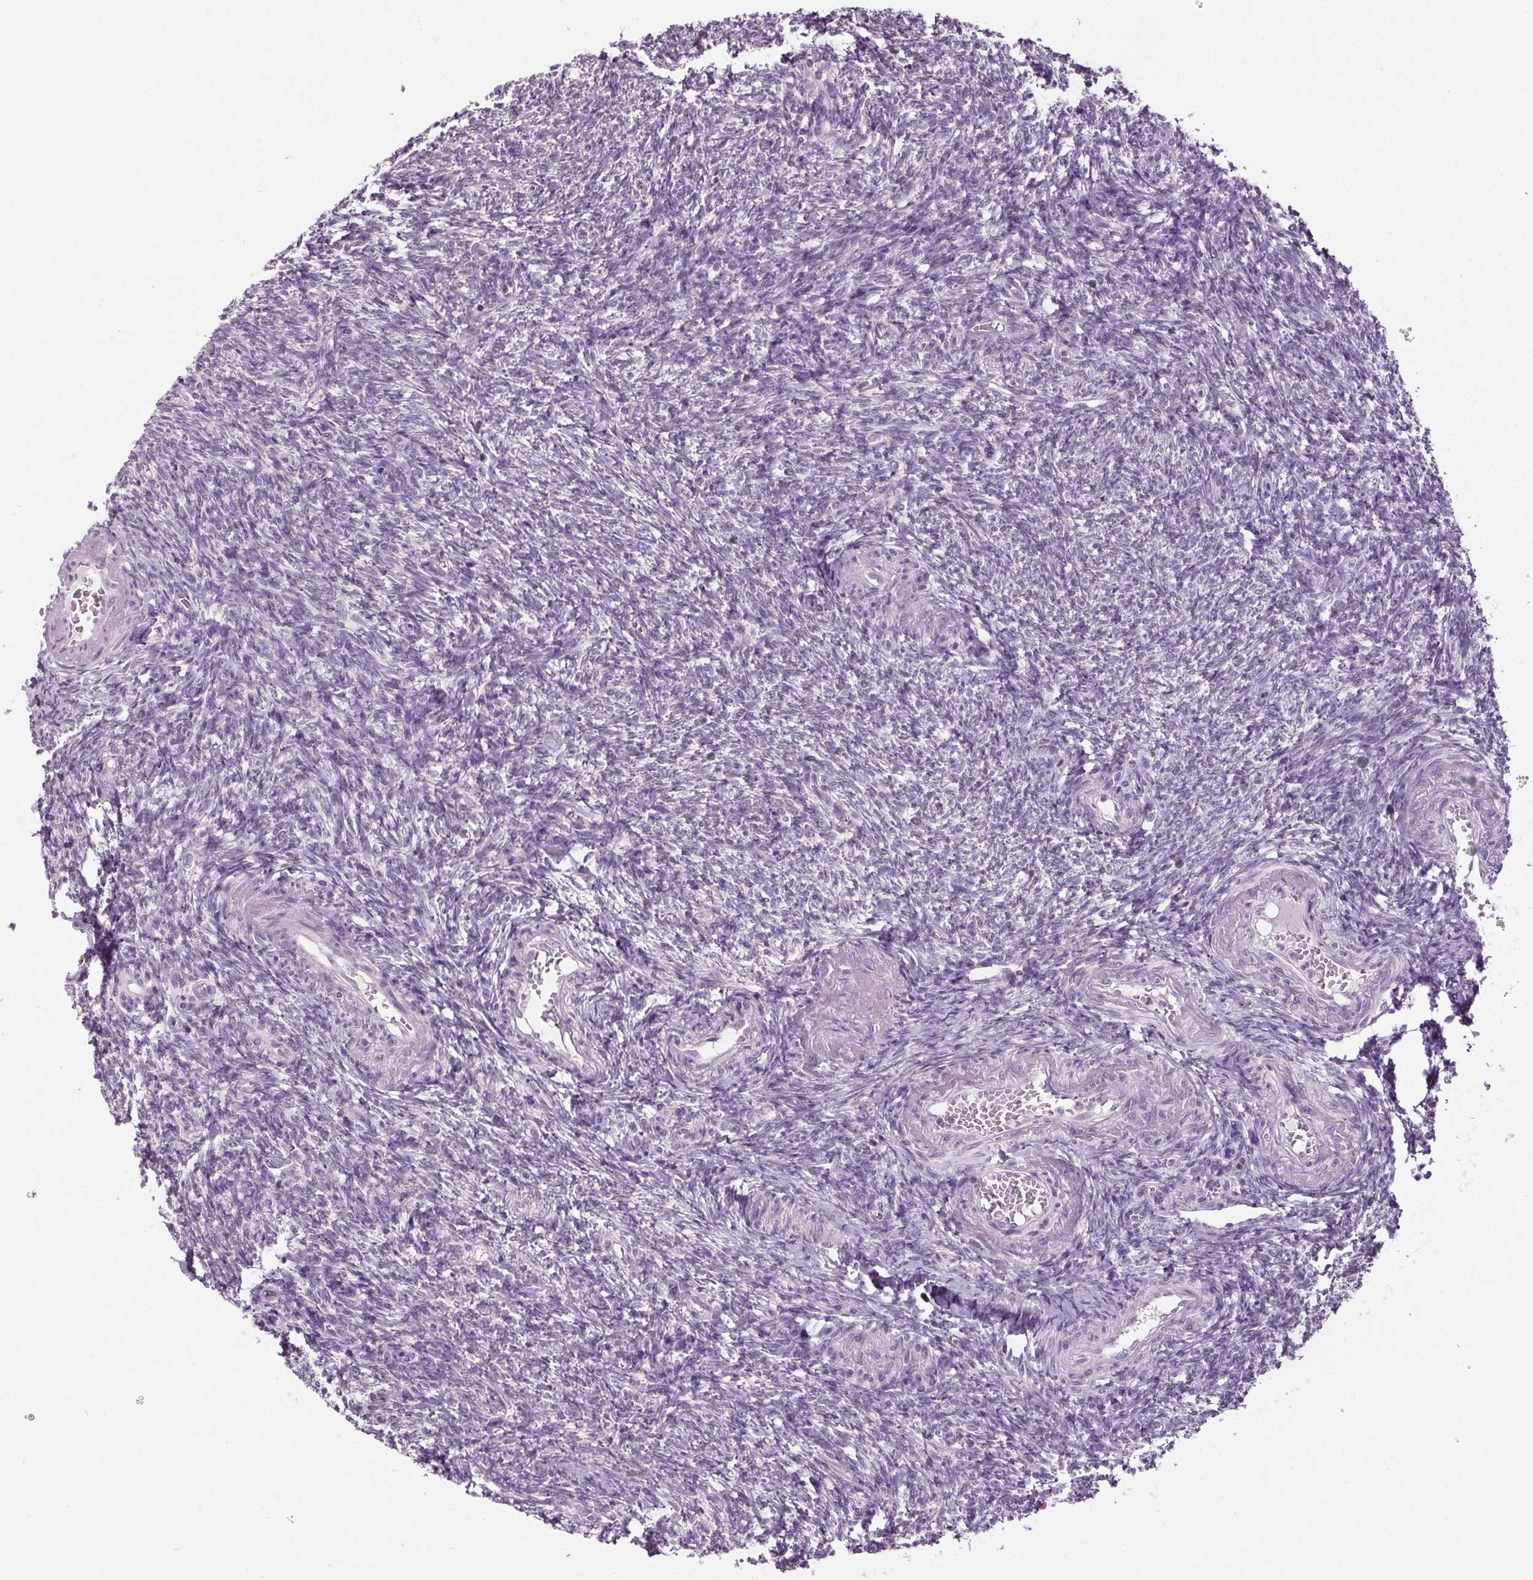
{"staining": {"intensity": "negative", "quantity": "none", "location": "none"}, "tissue": "ovary", "cell_type": "Follicle cells", "image_type": "normal", "snomed": [{"axis": "morphology", "description": "Normal tissue, NOS"}, {"axis": "topography", "description": "Ovary"}], "caption": "Protein analysis of unremarkable ovary displays no significant expression in follicle cells. (Brightfield microscopy of DAB (3,3'-diaminobenzidine) IHC at high magnification).", "gene": "SLC2A9", "patient": {"sex": "female", "age": 39}}